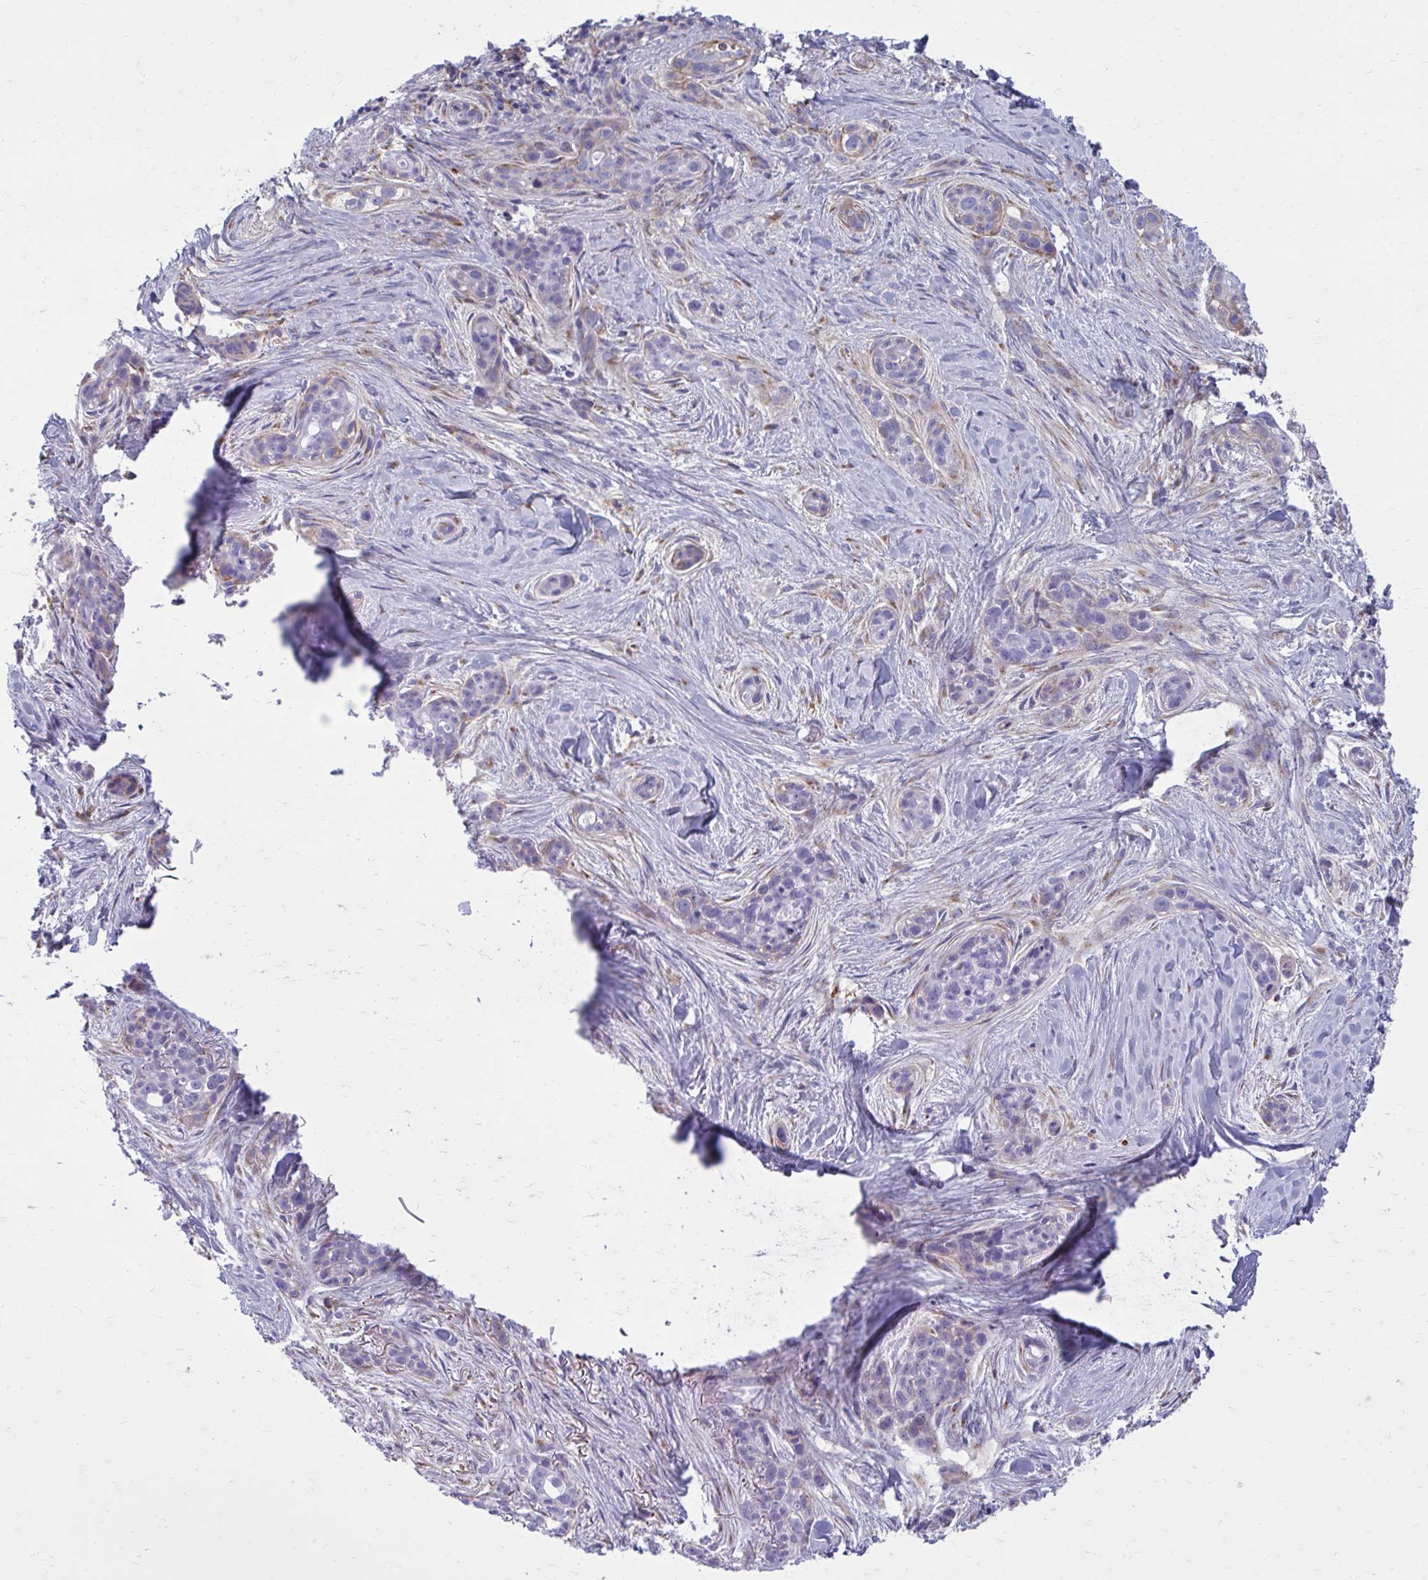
{"staining": {"intensity": "negative", "quantity": "none", "location": "none"}, "tissue": "skin cancer", "cell_type": "Tumor cells", "image_type": "cancer", "snomed": [{"axis": "morphology", "description": "Basal cell carcinoma"}, {"axis": "topography", "description": "Skin"}], "caption": "Human skin cancer stained for a protein using IHC exhibits no staining in tumor cells.", "gene": "CLTA", "patient": {"sex": "female", "age": 79}}